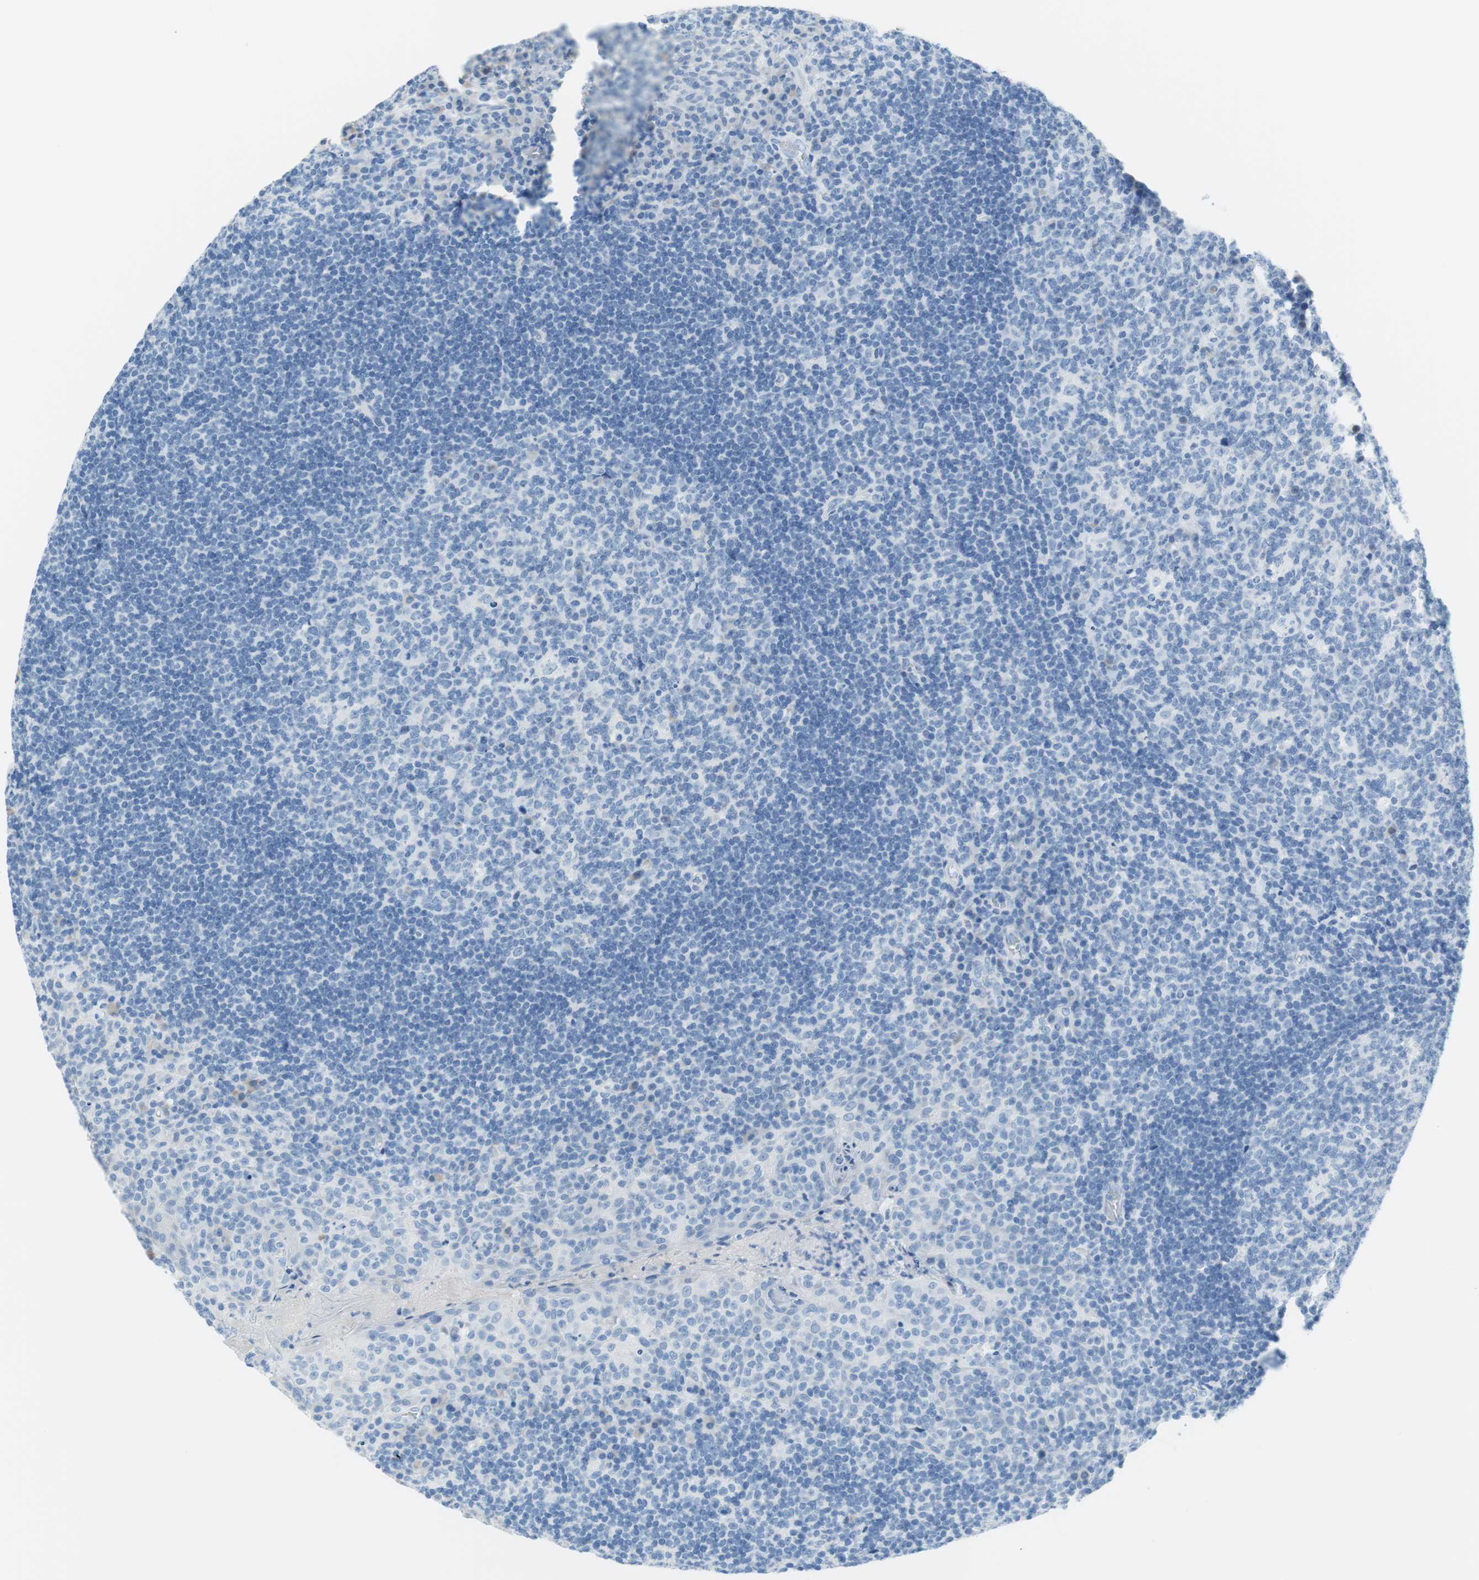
{"staining": {"intensity": "negative", "quantity": "none", "location": "none"}, "tissue": "tonsil", "cell_type": "Germinal center cells", "image_type": "normal", "snomed": [{"axis": "morphology", "description": "Normal tissue, NOS"}, {"axis": "topography", "description": "Tonsil"}], "caption": "Immunohistochemical staining of unremarkable tonsil exhibits no significant expression in germinal center cells. (Immunohistochemistry (ihc), brightfield microscopy, high magnification).", "gene": "MYH1", "patient": {"sex": "male", "age": 17}}